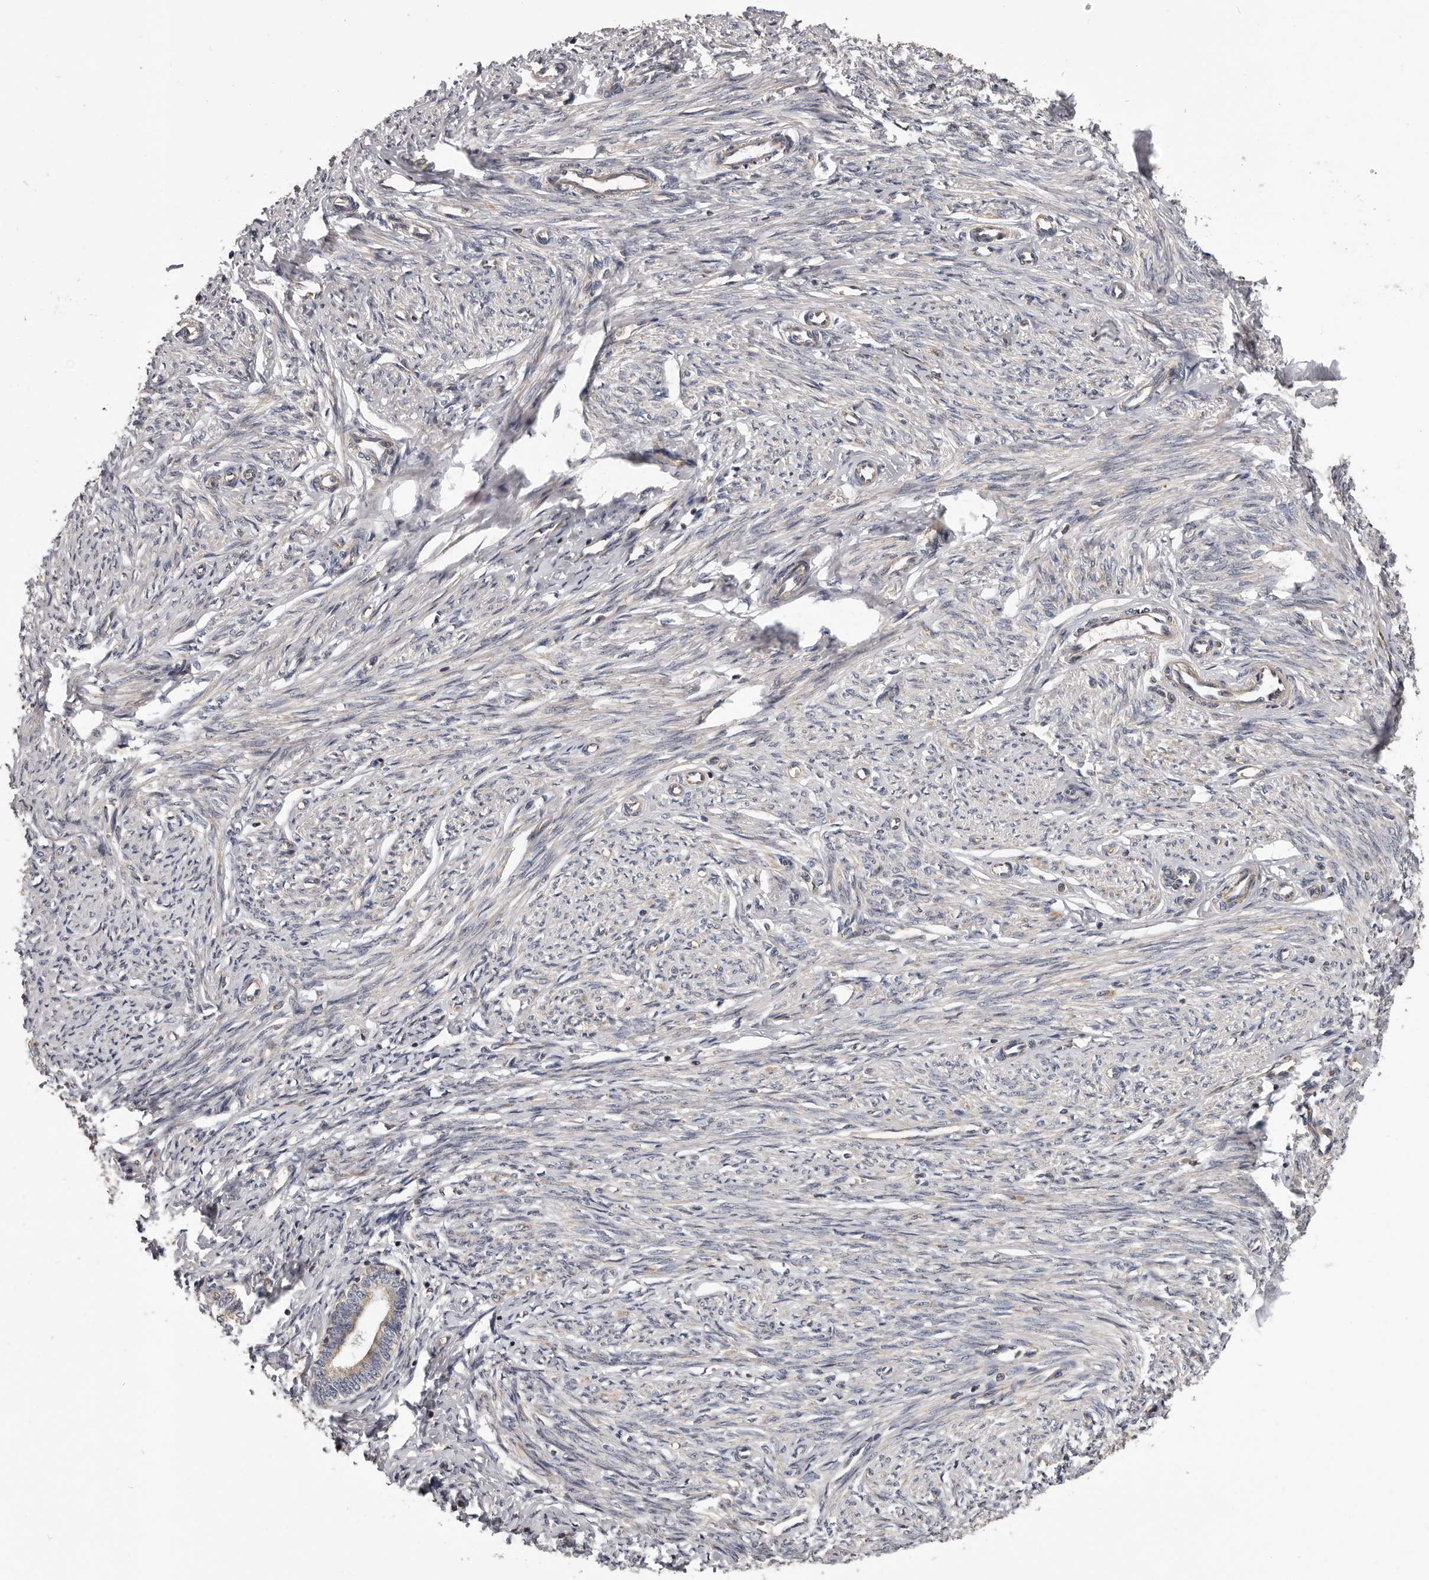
{"staining": {"intensity": "moderate", "quantity": "25%-75%", "location": "cytoplasmic/membranous"}, "tissue": "endometrium", "cell_type": "Cells in endometrial stroma", "image_type": "normal", "snomed": [{"axis": "morphology", "description": "Normal tissue, NOS"}, {"axis": "topography", "description": "Endometrium"}], "caption": "Protein analysis of benign endometrium demonstrates moderate cytoplasmic/membranous staining in approximately 25%-75% of cells in endometrial stroma. Nuclei are stained in blue.", "gene": "VPS37A", "patient": {"sex": "female", "age": 72}}